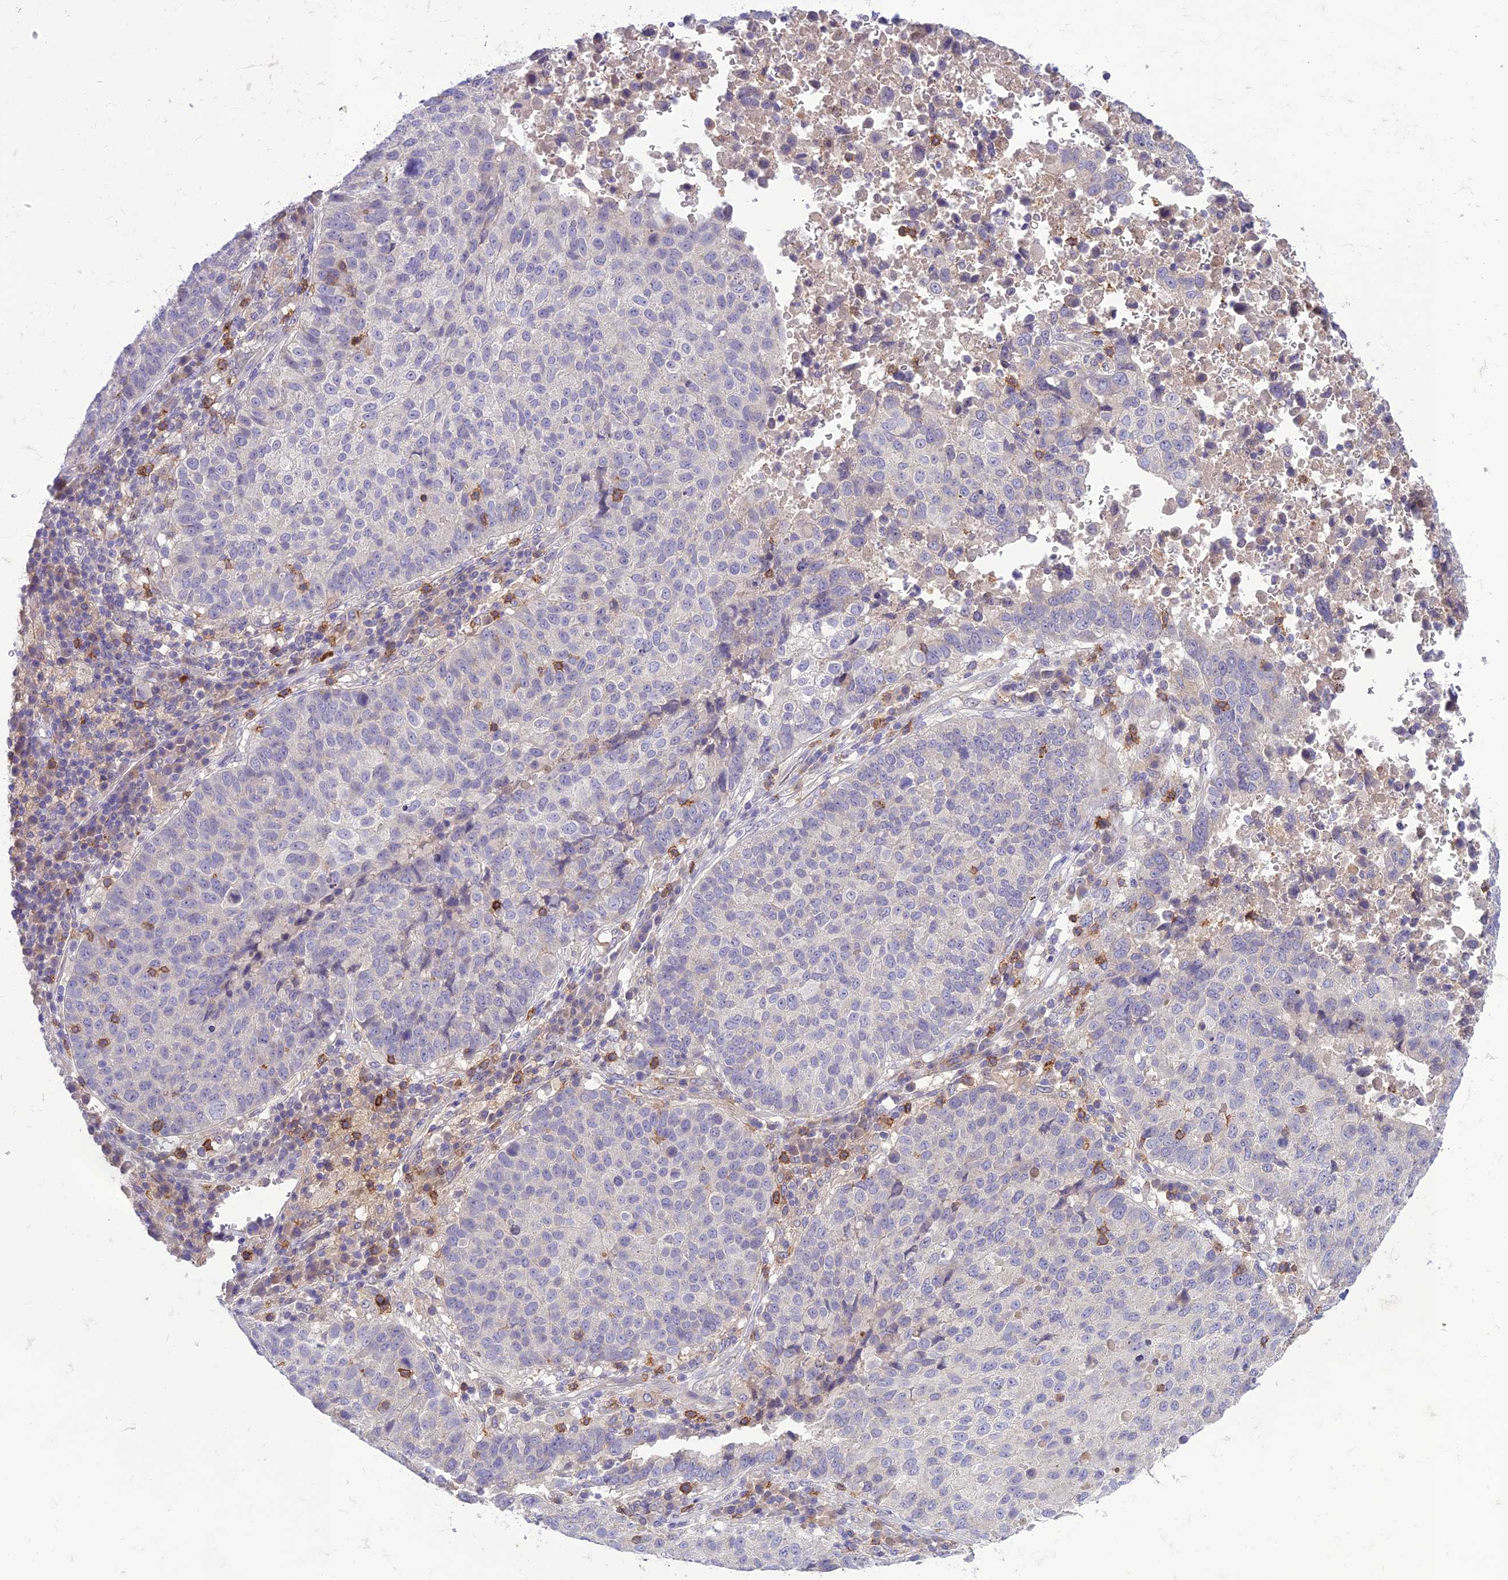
{"staining": {"intensity": "negative", "quantity": "none", "location": "none"}, "tissue": "lung cancer", "cell_type": "Tumor cells", "image_type": "cancer", "snomed": [{"axis": "morphology", "description": "Squamous cell carcinoma, NOS"}, {"axis": "topography", "description": "Lung"}], "caption": "Immunohistochemical staining of lung cancer (squamous cell carcinoma) shows no significant expression in tumor cells.", "gene": "ITGAE", "patient": {"sex": "male", "age": 73}}